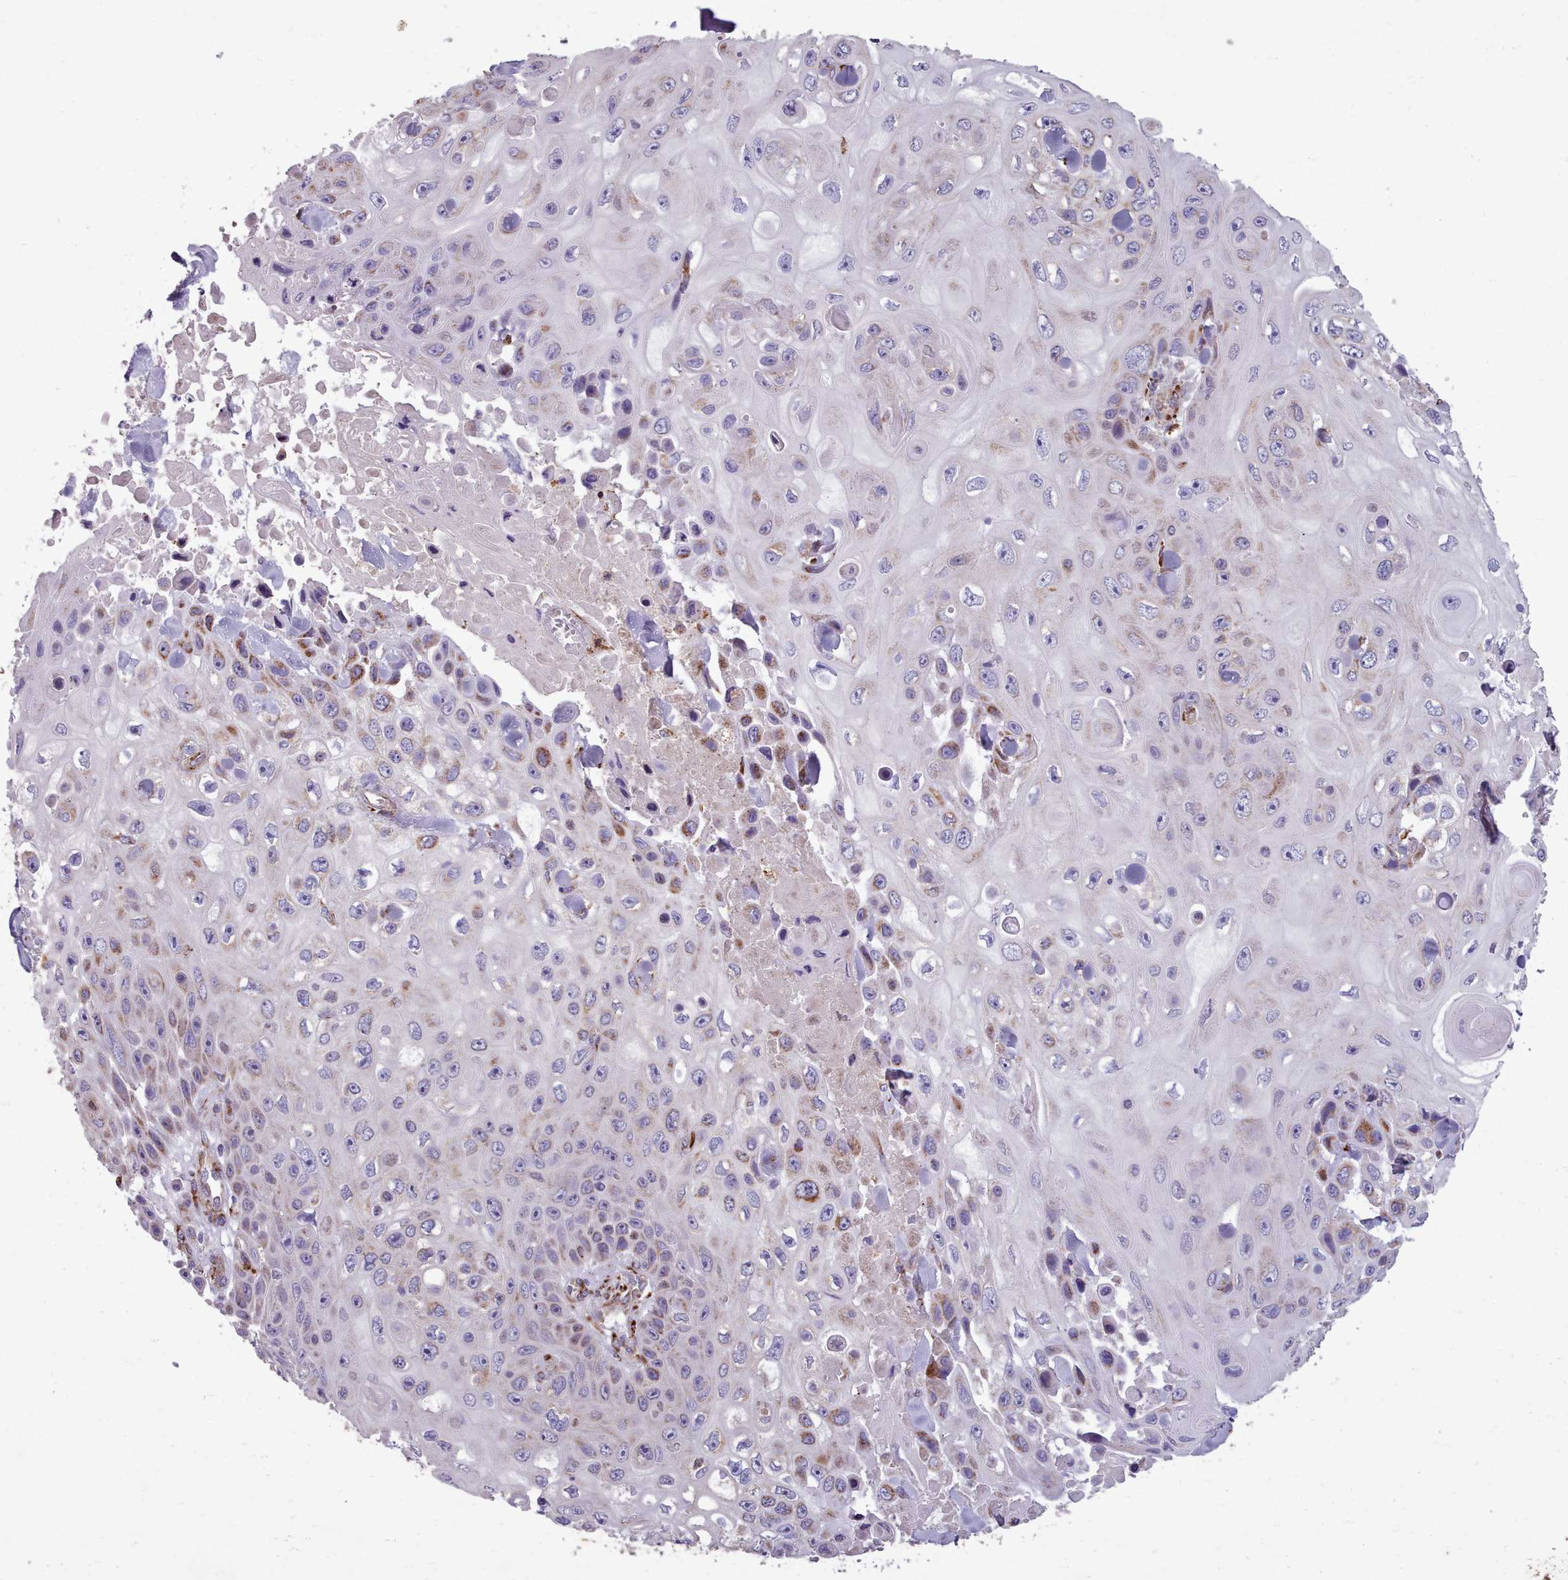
{"staining": {"intensity": "weak", "quantity": "<25%", "location": "cytoplasmic/membranous"}, "tissue": "skin cancer", "cell_type": "Tumor cells", "image_type": "cancer", "snomed": [{"axis": "morphology", "description": "Squamous cell carcinoma, NOS"}, {"axis": "topography", "description": "Skin"}], "caption": "DAB immunohistochemical staining of squamous cell carcinoma (skin) demonstrates no significant expression in tumor cells.", "gene": "FKBP10", "patient": {"sex": "male", "age": 82}}